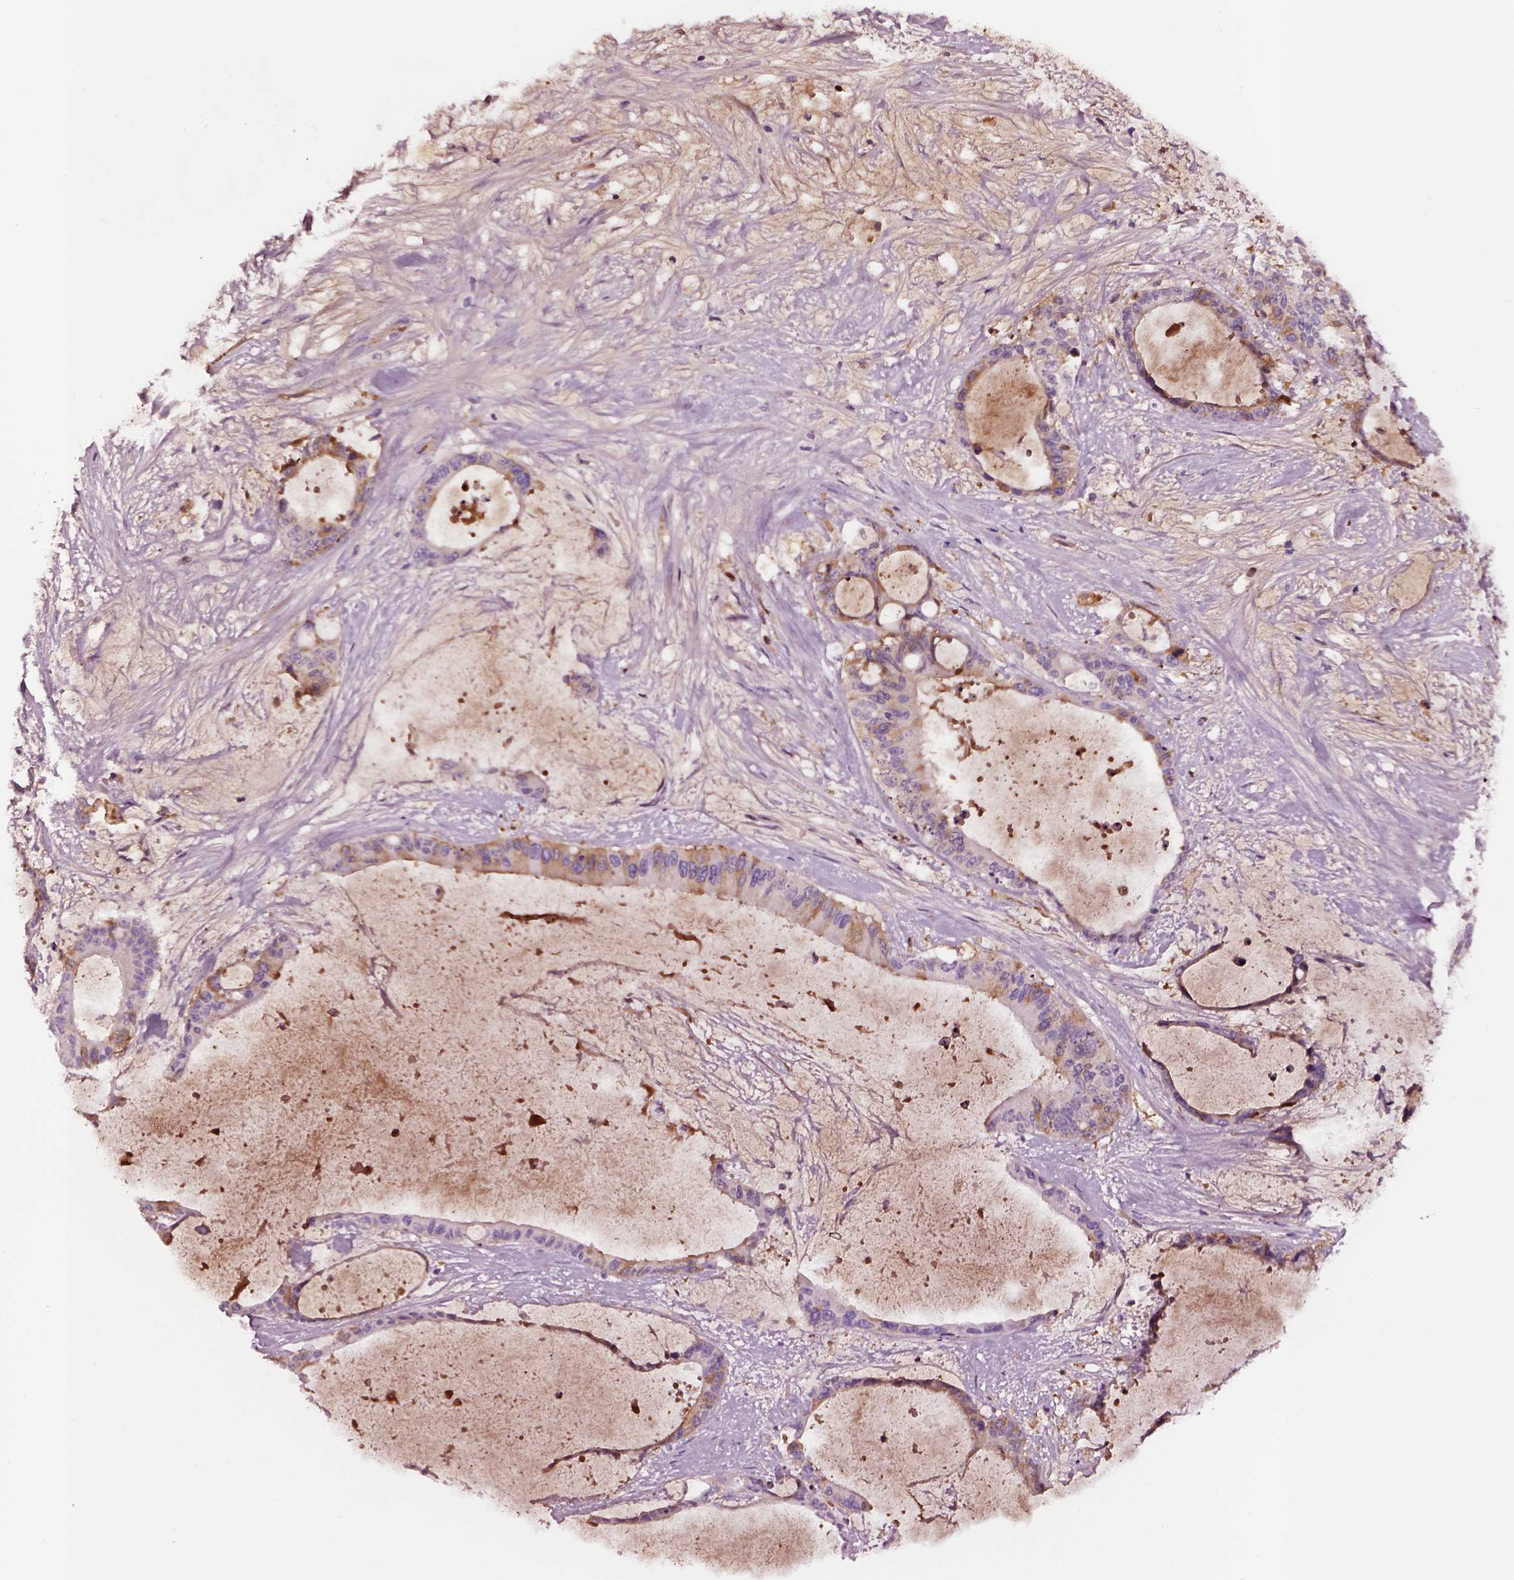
{"staining": {"intensity": "moderate", "quantity": "<25%", "location": "cytoplasmic/membranous"}, "tissue": "liver cancer", "cell_type": "Tumor cells", "image_type": "cancer", "snomed": [{"axis": "morphology", "description": "Normal tissue, NOS"}, {"axis": "morphology", "description": "Cholangiocarcinoma"}, {"axis": "topography", "description": "Liver"}, {"axis": "topography", "description": "Peripheral nerve tissue"}], "caption": "Immunohistochemical staining of human liver cancer shows low levels of moderate cytoplasmic/membranous protein expression in about <25% of tumor cells.", "gene": "TF", "patient": {"sex": "female", "age": 73}}